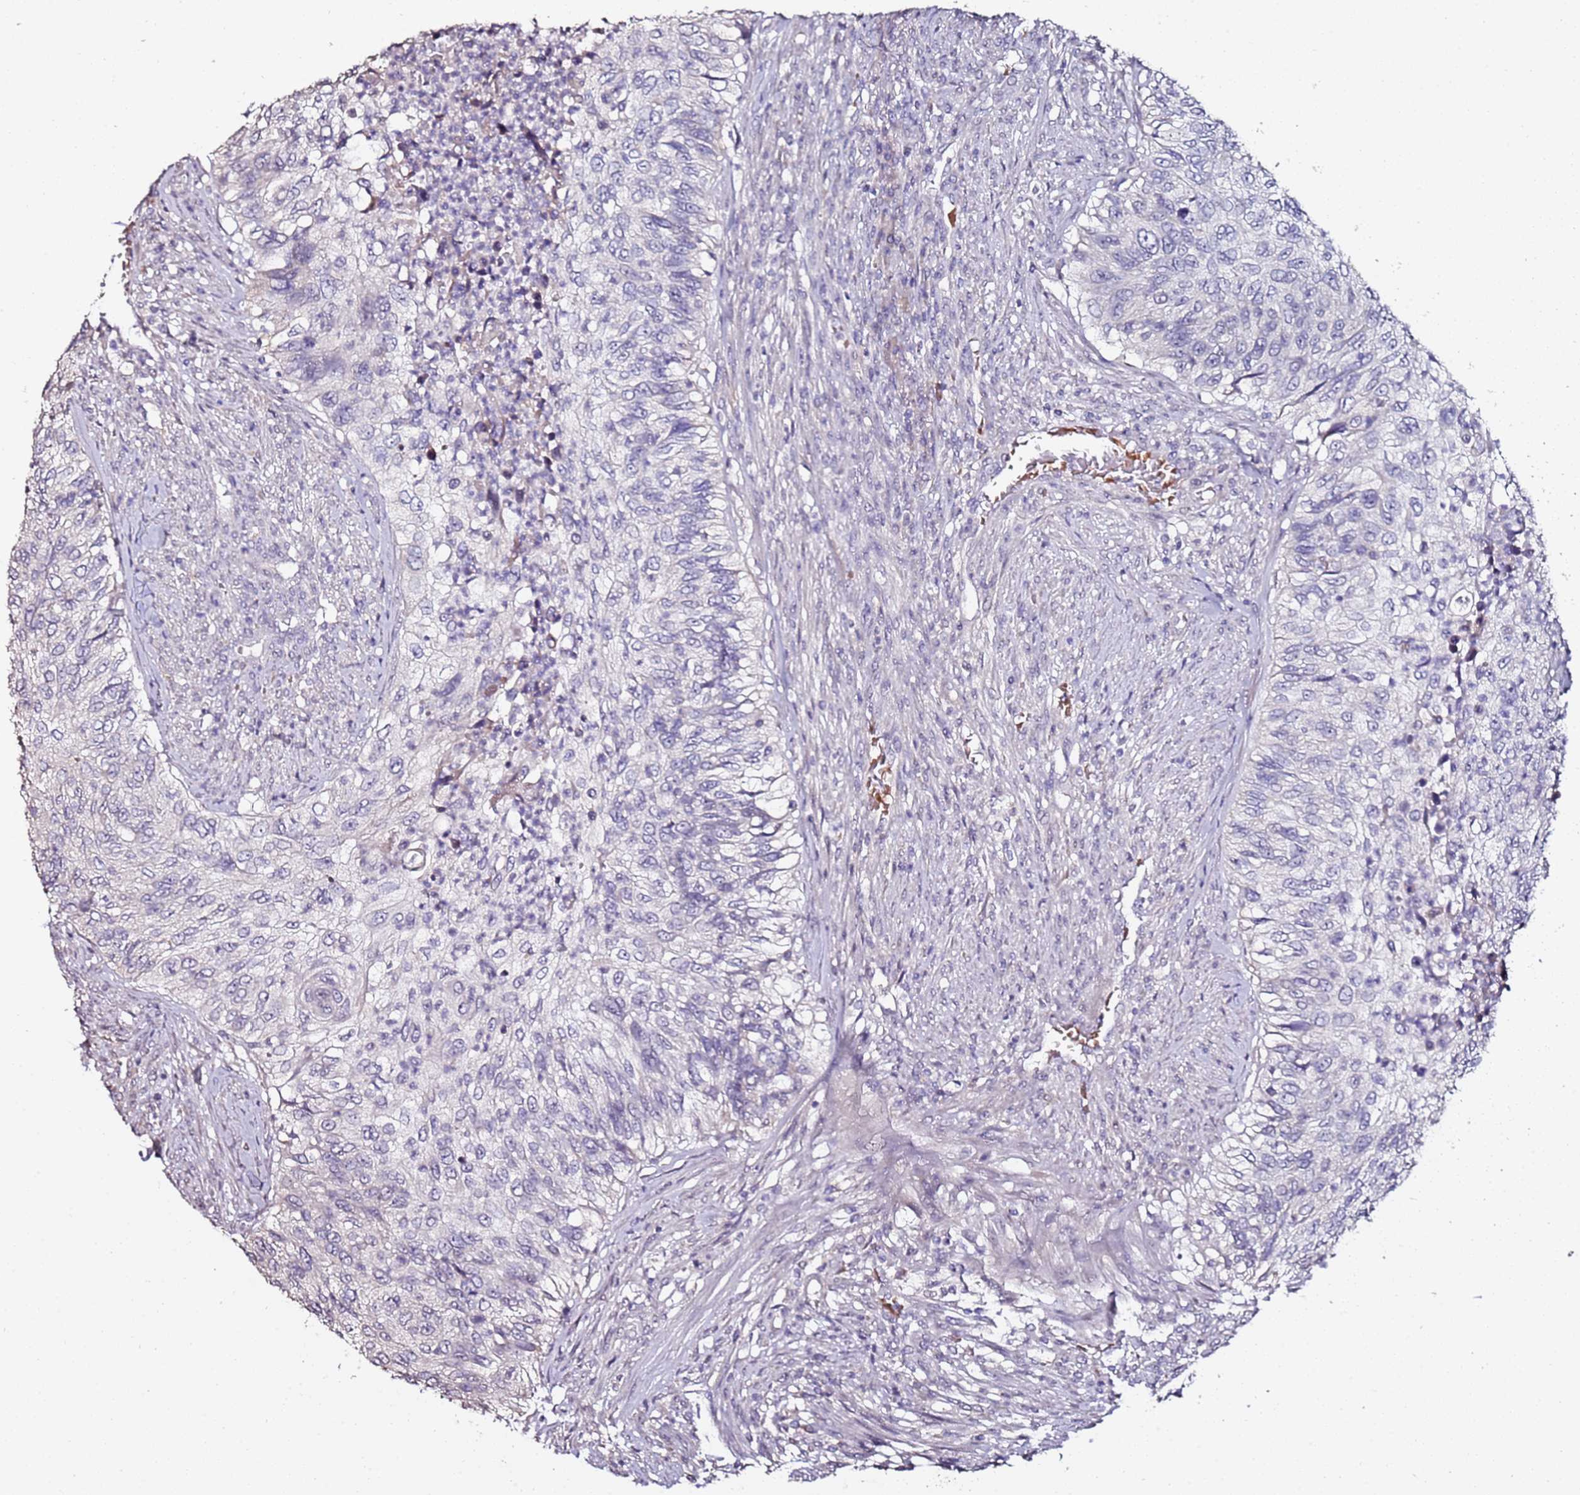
{"staining": {"intensity": "negative", "quantity": "none", "location": "none"}, "tissue": "urothelial cancer", "cell_type": "Tumor cells", "image_type": "cancer", "snomed": [{"axis": "morphology", "description": "Urothelial carcinoma, High grade"}, {"axis": "topography", "description": "Urinary bladder"}], "caption": "Tumor cells show no significant protein staining in urothelial cancer.", "gene": "C3orf80", "patient": {"sex": "female", "age": 60}}